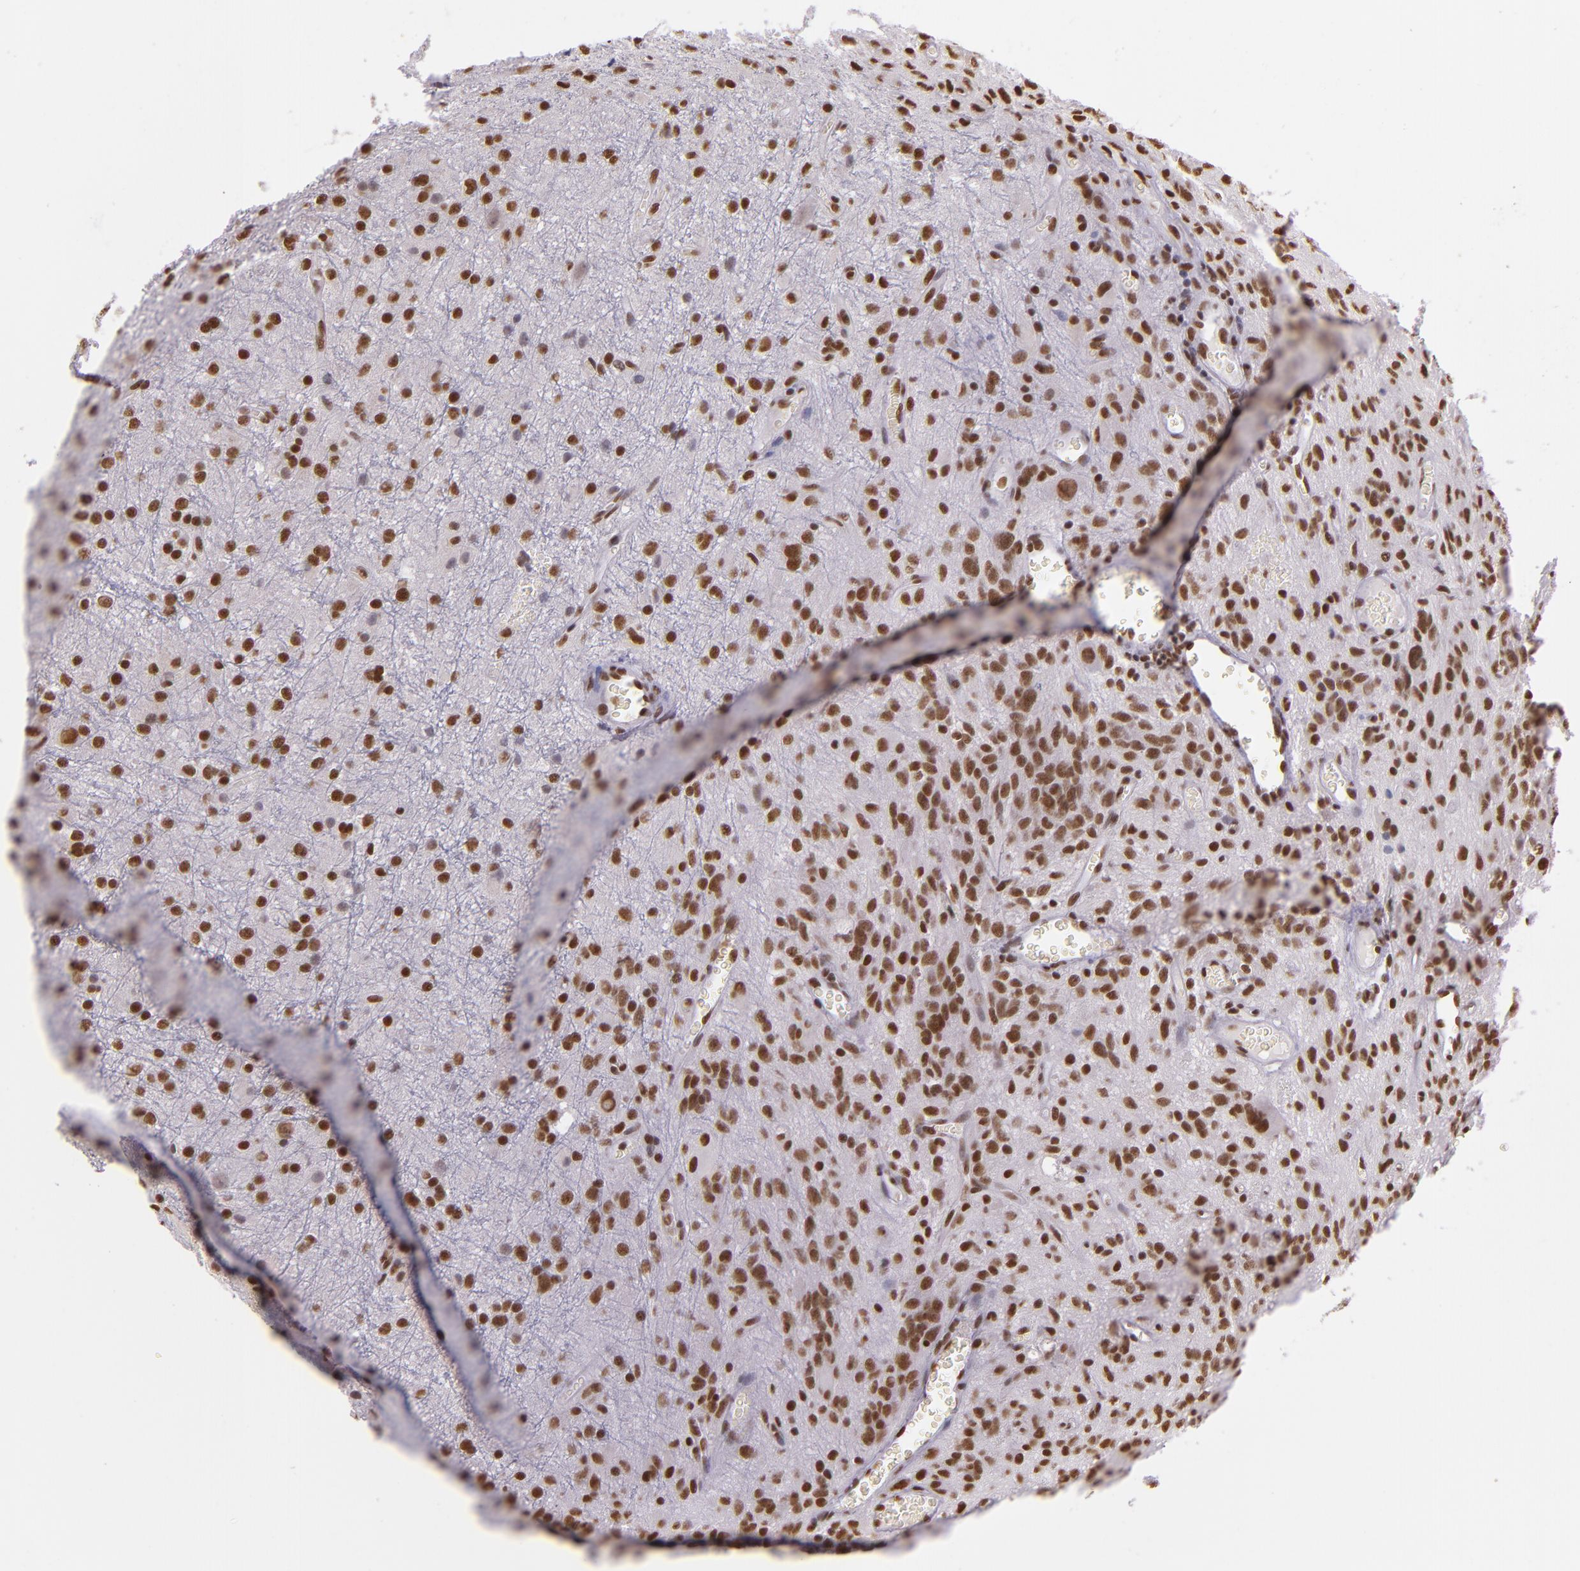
{"staining": {"intensity": "moderate", "quantity": ">75%", "location": "nuclear"}, "tissue": "glioma", "cell_type": "Tumor cells", "image_type": "cancer", "snomed": [{"axis": "morphology", "description": "Glioma, malignant, Low grade"}, {"axis": "topography", "description": "Brain"}], "caption": "This image demonstrates IHC staining of human malignant glioma (low-grade), with medium moderate nuclear expression in approximately >75% of tumor cells.", "gene": "USF1", "patient": {"sex": "female", "age": 15}}